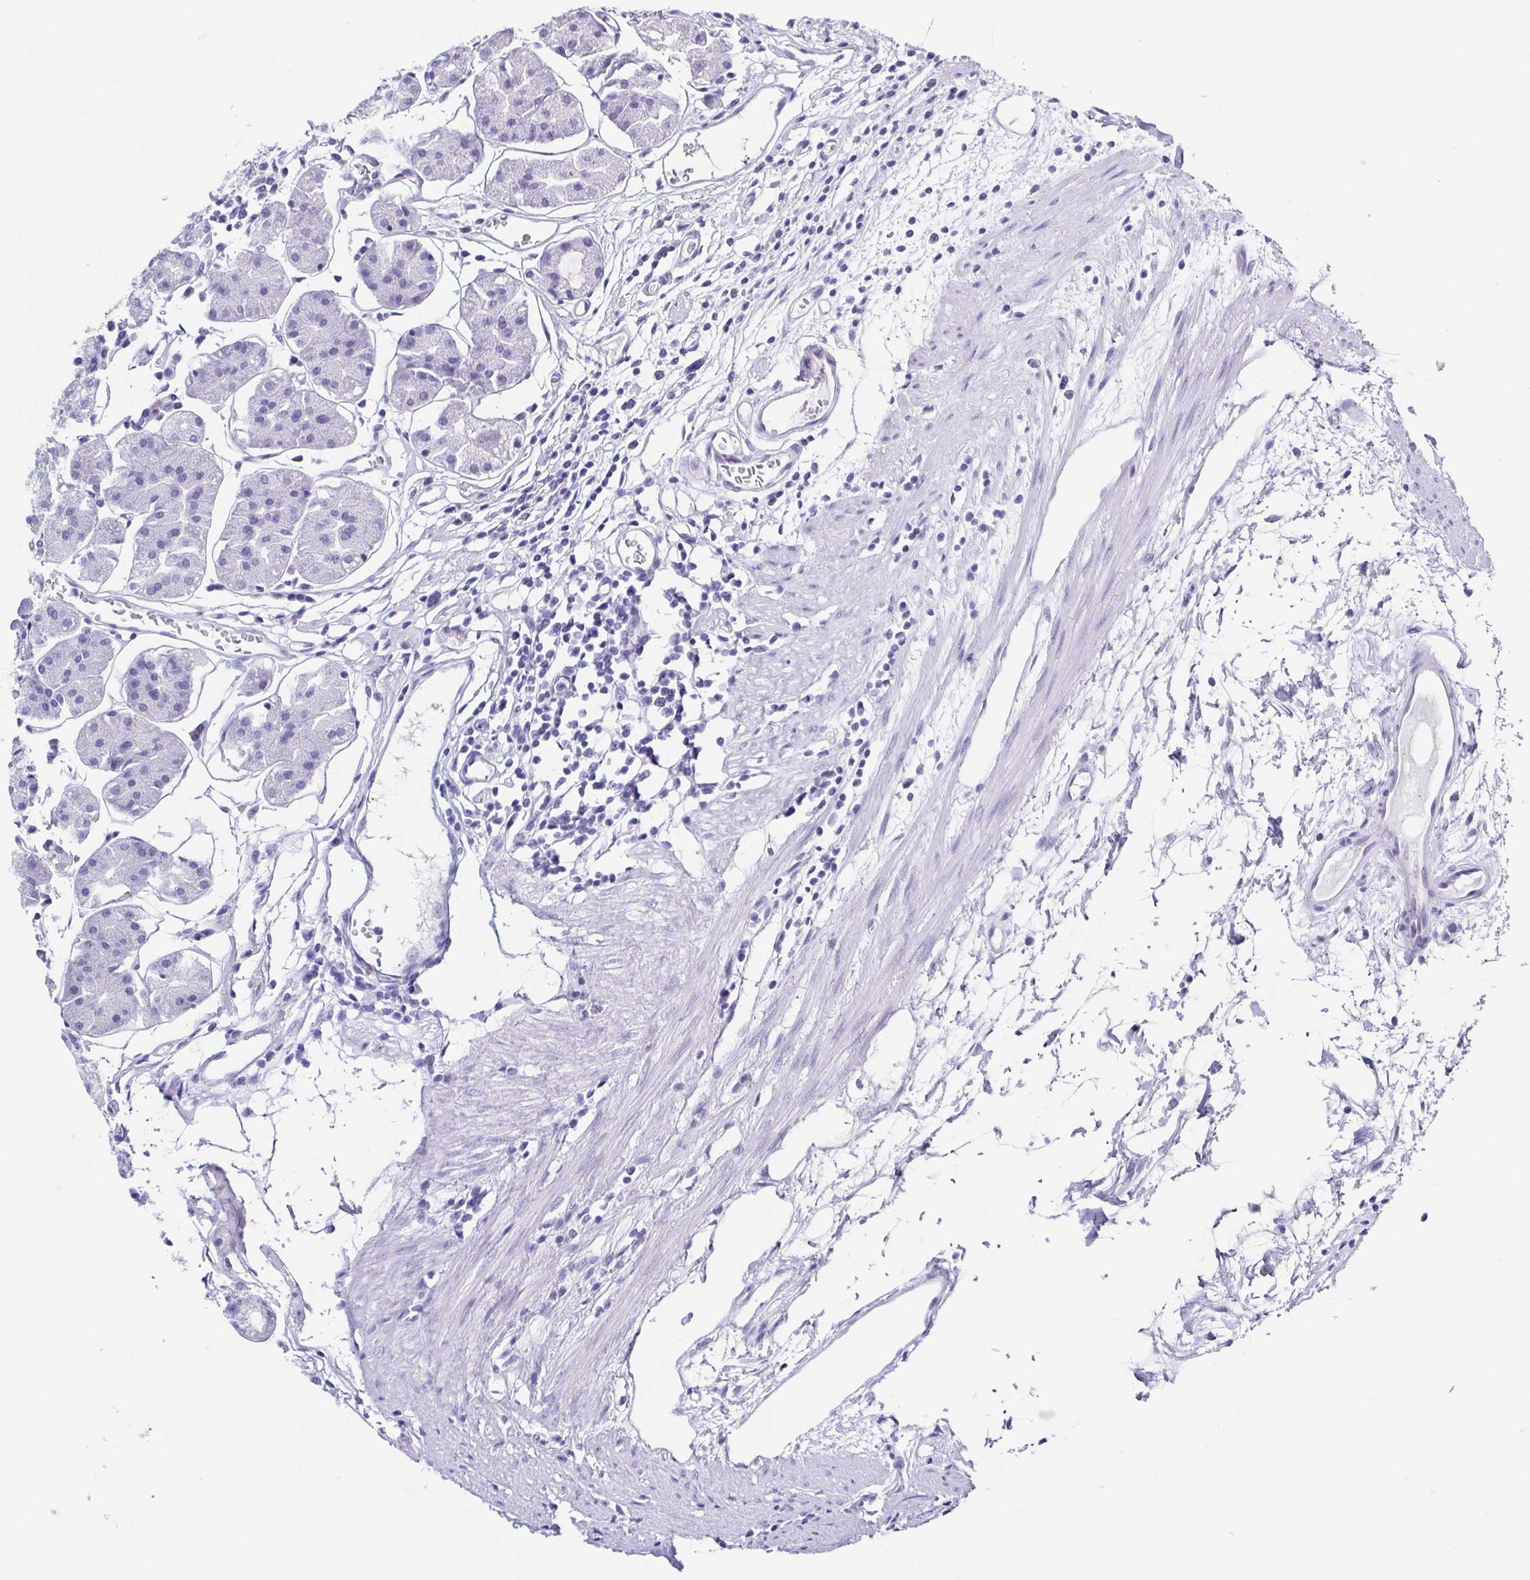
{"staining": {"intensity": "negative", "quantity": "none", "location": "none"}, "tissue": "stomach", "cell_type": "Glandular cells", "image_type": "normal", "snomed": [{"axis": "morphology", "description": "Normal tissue, NOS"}, {"axis": "topography", "description": "Stomach"}], "caption": "The IHC image has no significant expression in glandular cells of stomach. Nuclei are stained in blue.", "gene": "TNNT2", "patient": {"sex": "male", "age": 55}}